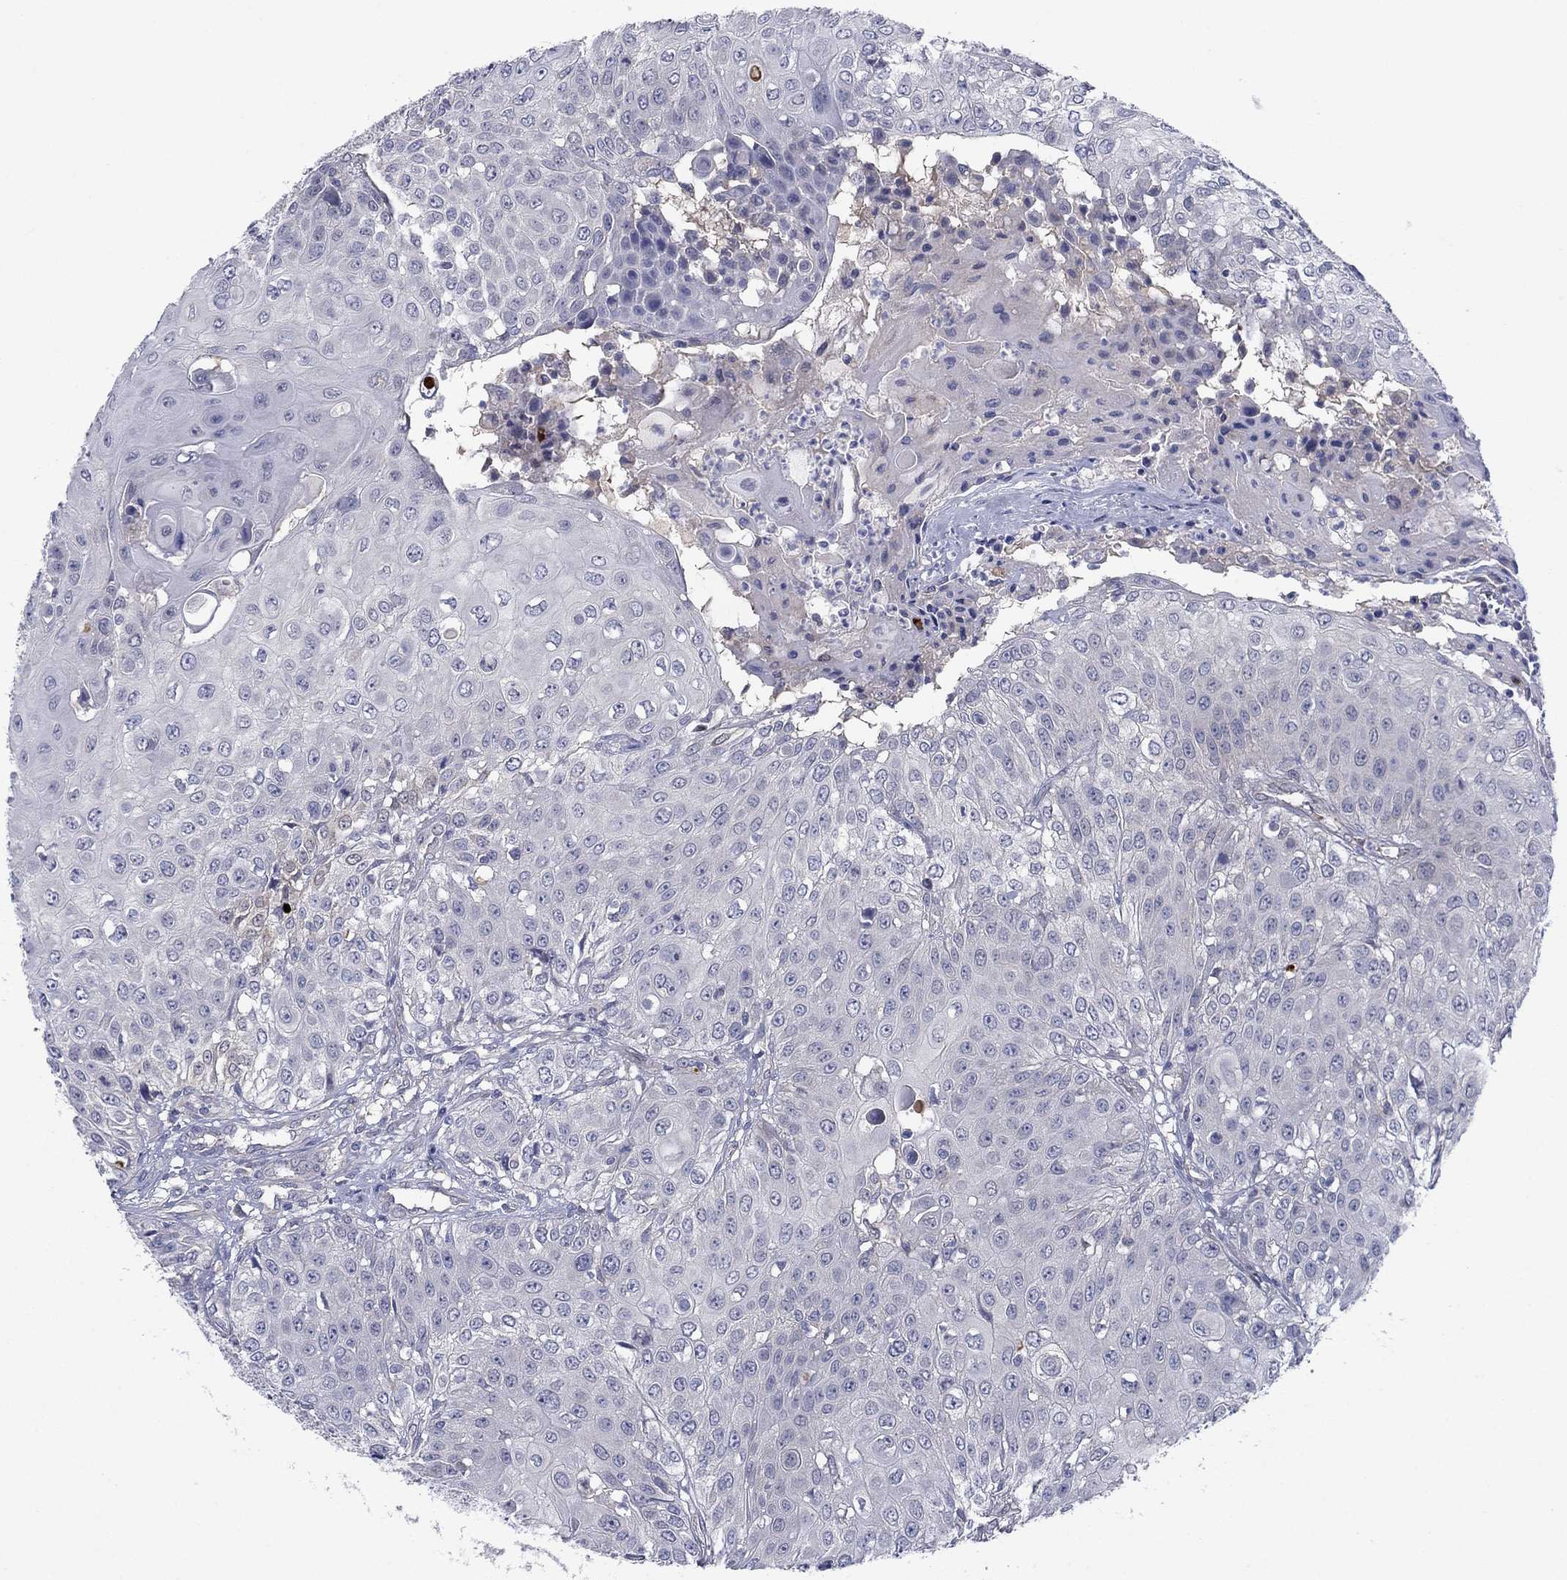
{"staining": {"intensity": "negative", "quantity": "none", "location": "none"}, "tissue": "urothelial cancer", "cell_type": "Tumor cells", "image_type": "cancer", "snomed": [{"axis": "morphology", "description": "Urothelial carcinoma, High grade"}, {"axis": "topography", "description": "Urinary bladder"}], "caption": "A high-resolution histopathology image shows immunohistochemistry staining of urothelial cancer, which shows no significant positivity in tumor cells.", "gene": "GRHPR", "patient": {"sex": "female", "age": 79}}